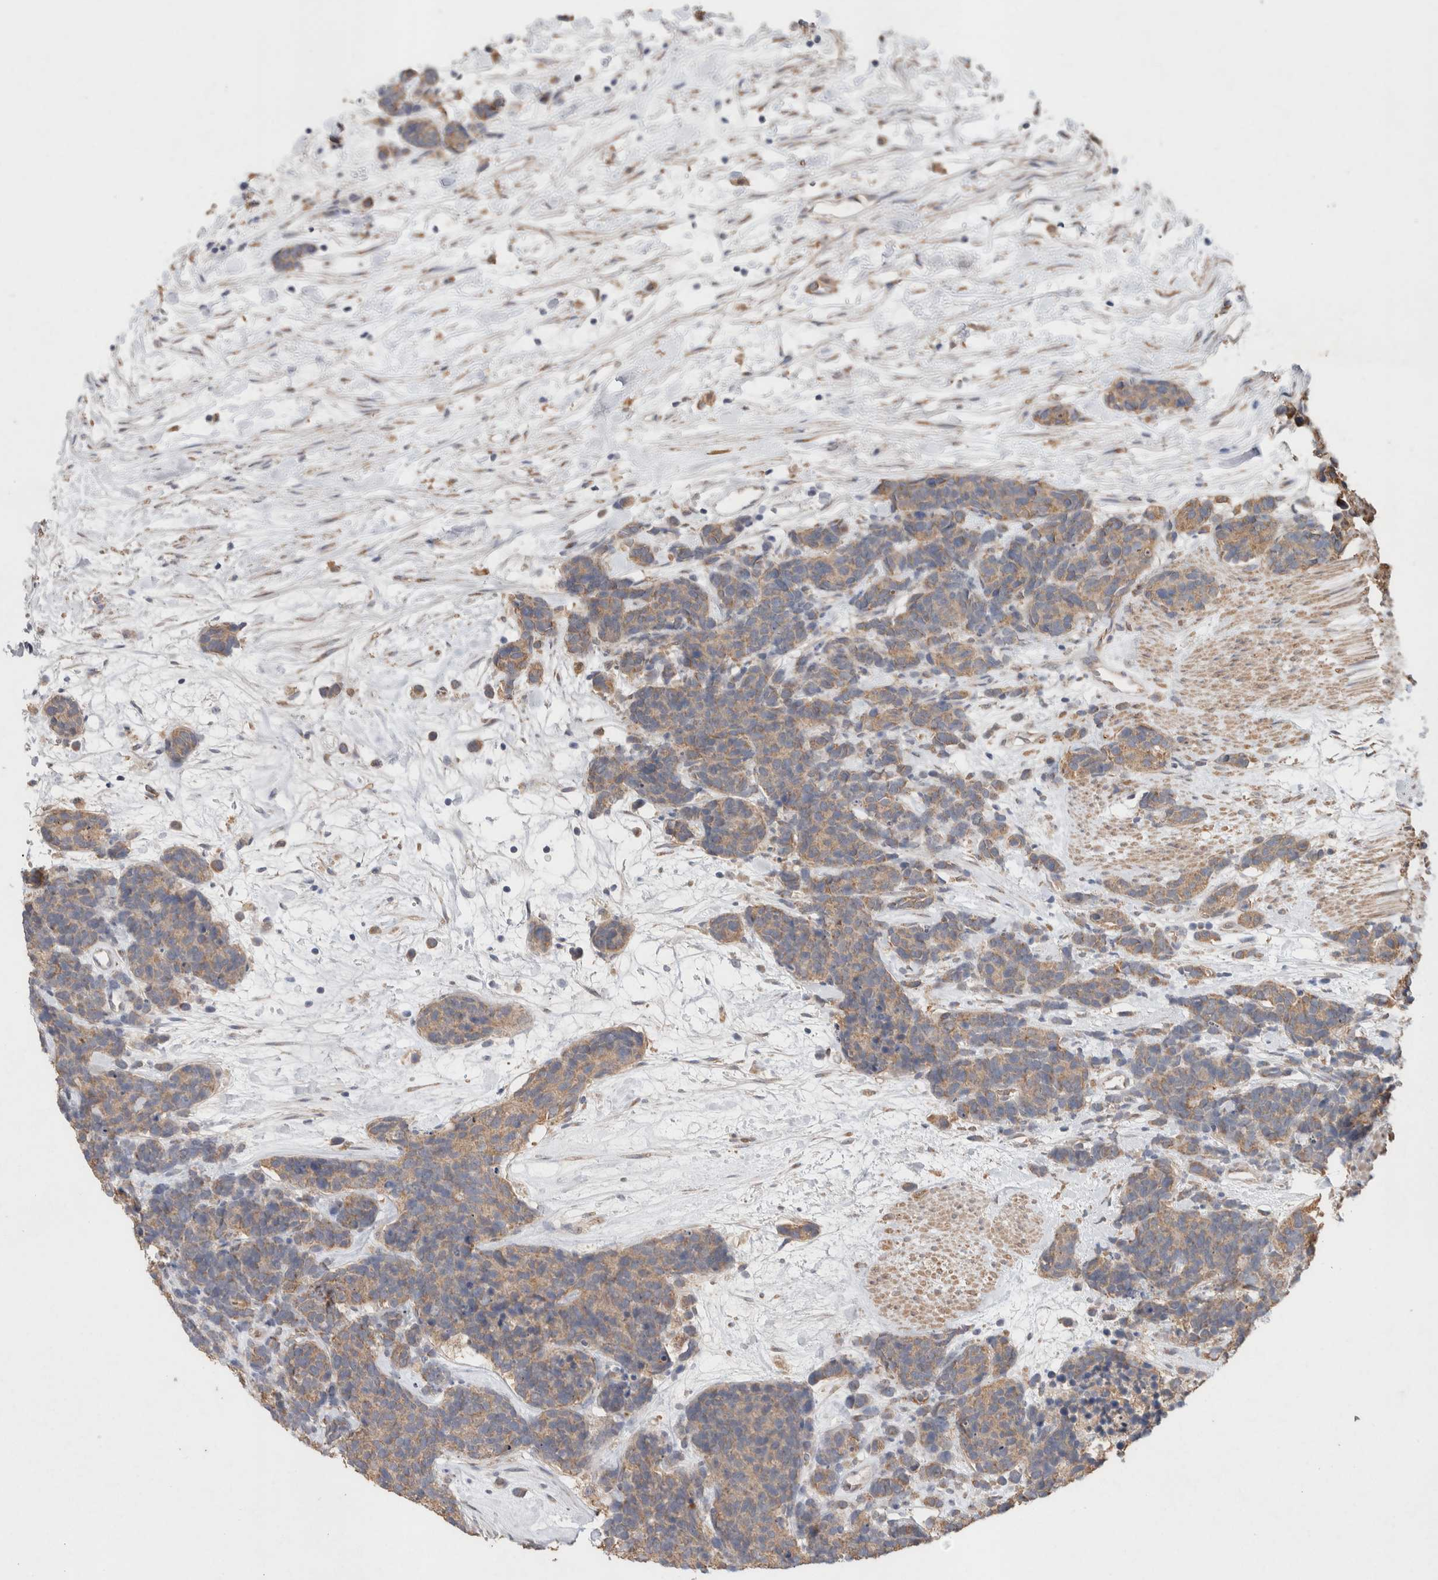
{"staining": {"intensity": "moderate", "quantity": ">75%", "location": "cytoplasmic/membranous"}, "tissue": "carcinoid", "cell_type": "Tumor cells", "image_type": "cancer", "snomed": [{"axis": "morphology", "description": "Carcinoma, NOS"}, {"axis": "morphology", "description": "Carcinoid, malignant, NOS"}, {"axis": "topography", "description": "Urinary bladder"}], "caption": "Human carcinoma stained with a brown dye exhibits moderate cytoplasmic/membranous positive positivity in about >75% of tumor cells.", "gene": "RAB14", "patient": {"sex": "male", "age": 57}}